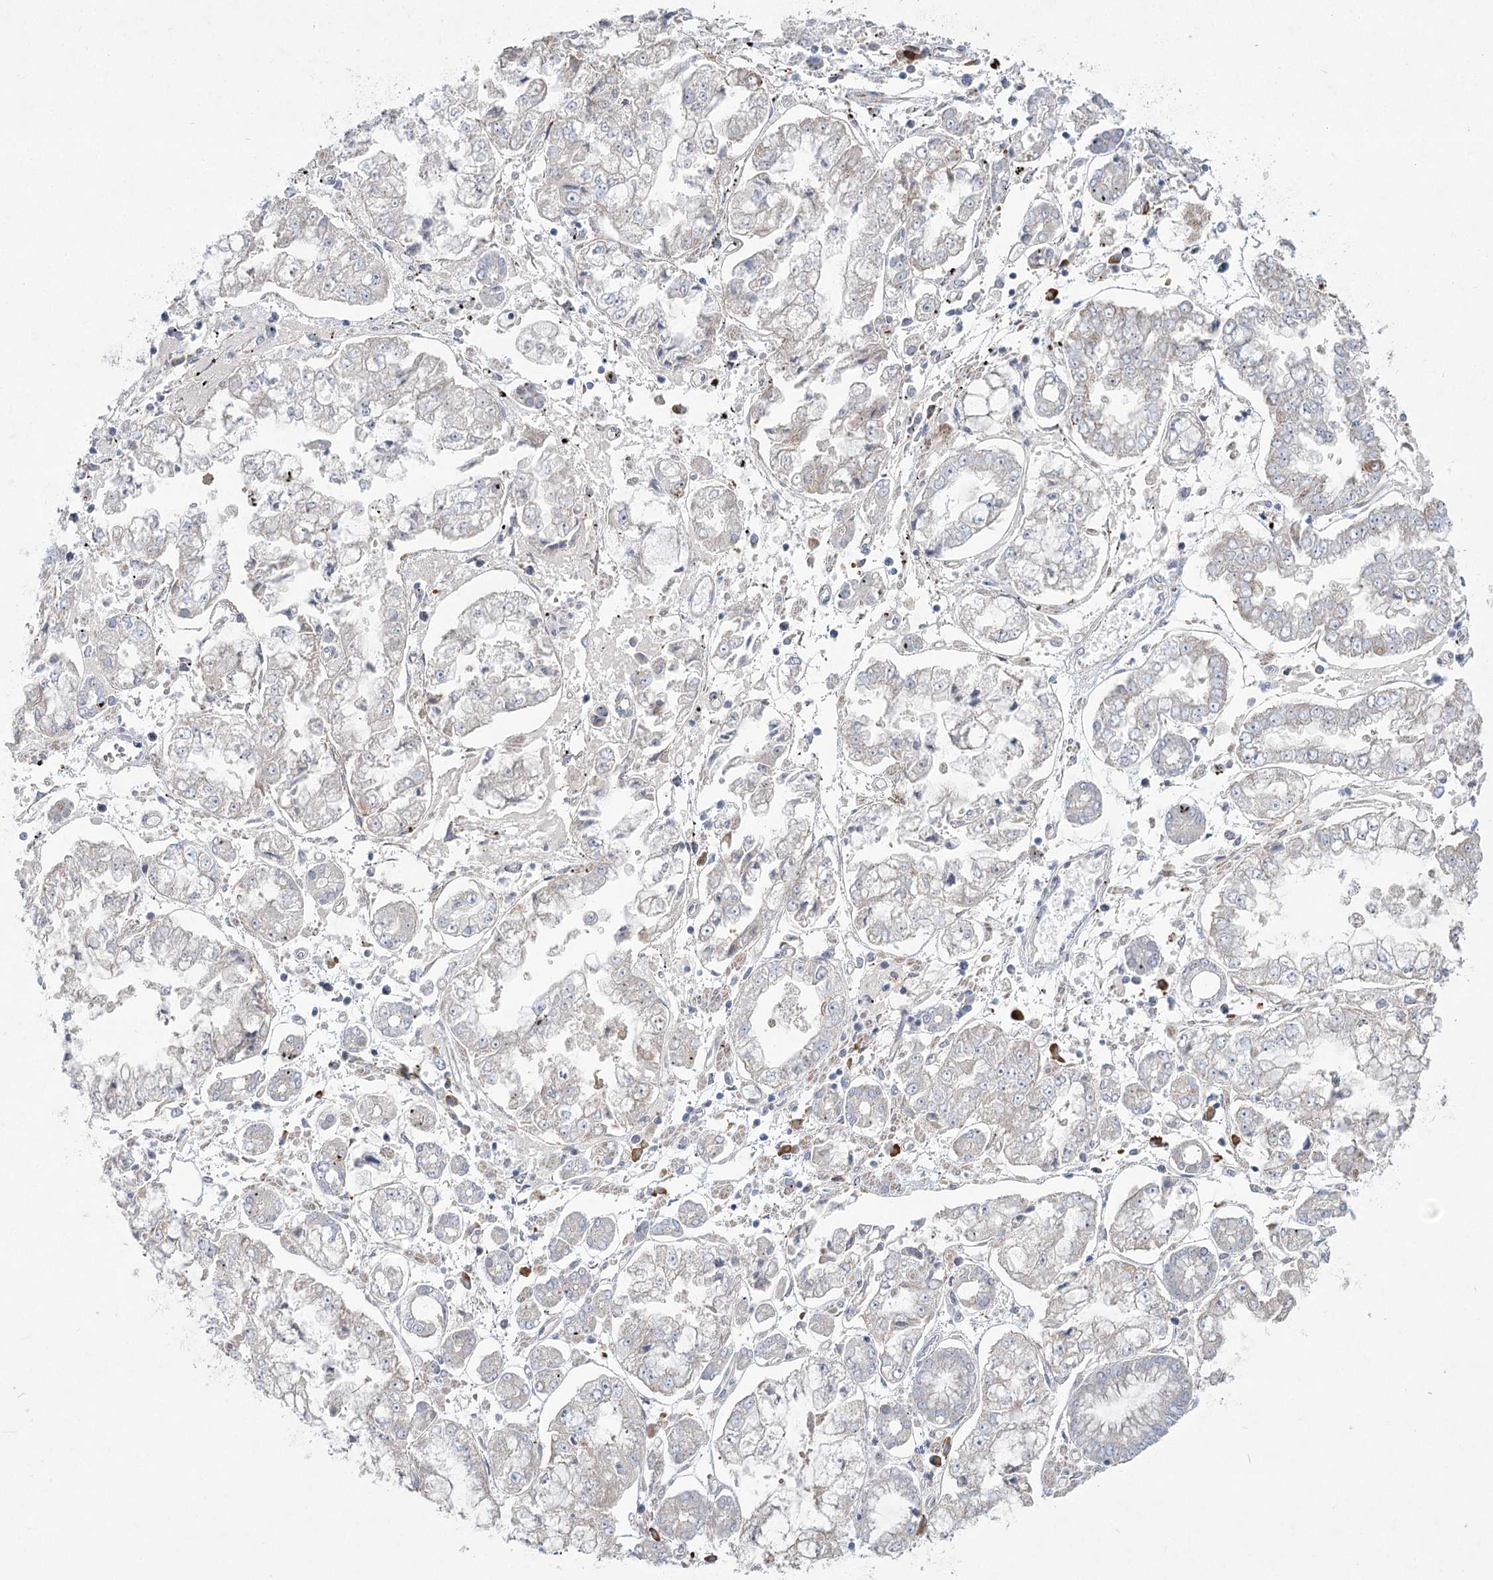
{"staining": {"intensity": "negative", "quantity": "none", "location": "none"}, "tissue": "stomach cancer", "cell_type": "Tumor cells", "image_type": "cancer", "snomed": [{"axis": "morphology", "description": "Adenocarcinoma, NOS"}, {"axis": "topography", "description": "Stomach"}], "caption": "Tumor cells show no significant positivity in stomach cancer (adenocarcinoma). (Stains: DAB (3,3'-diaminobenzidine) immunohistochemistry with hematoxylin counter stain, Microscopy: brightfield microscopy at high magnification).", "gene": "CAMTA1", "patient": {"sex": "male", "age": 76}}